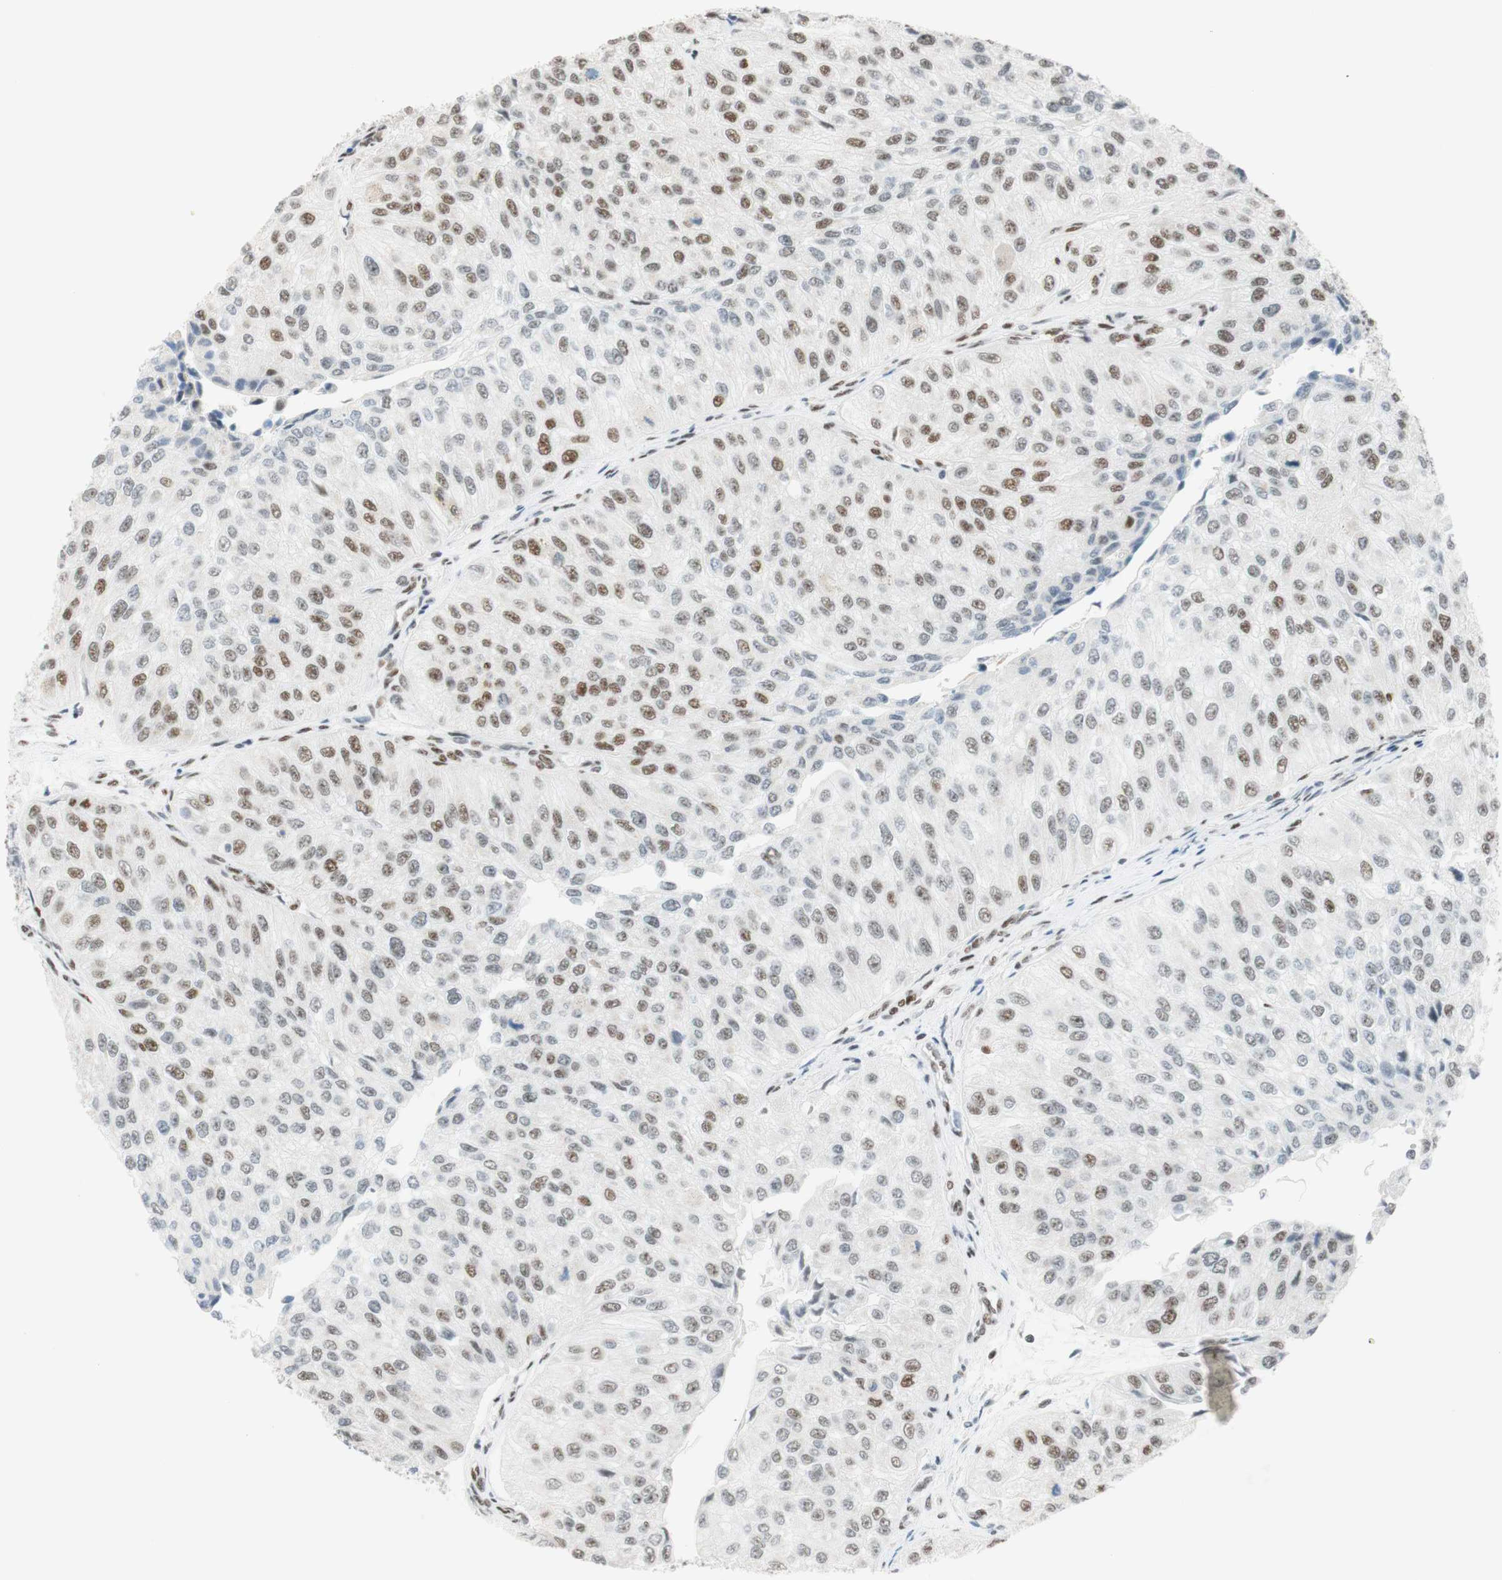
{"staining": {"intensity": "moderate", "quantity": "25%-75%", "location": "nuclear"}, "tissue": "urothelial cancer", "cell_type": "Tumor cells", "image_type": "cancer", "snomed": [{"axis": "morphology", "description": "Urothelial carcinoma, High grade"}, {"axis": "topography", "description": "Kidney"}, {"axis": "topography", "description": "Urinary bladder"}], "caption": "Immunohistochemistry staining of urothelial carcinoma (high-grade), which shows medium levels of moderate nuclear expression in about 25%-75% of tumor cells indicating moderate nuclear protein expression. The staining was performed using DAB (3,3'-diaminobenzidine) (brown) for protein detection and nuclei were counterstained in hematoxylin (blue).", "gene": "RNF20", "patient": {"sex": "male", "age": 77}}